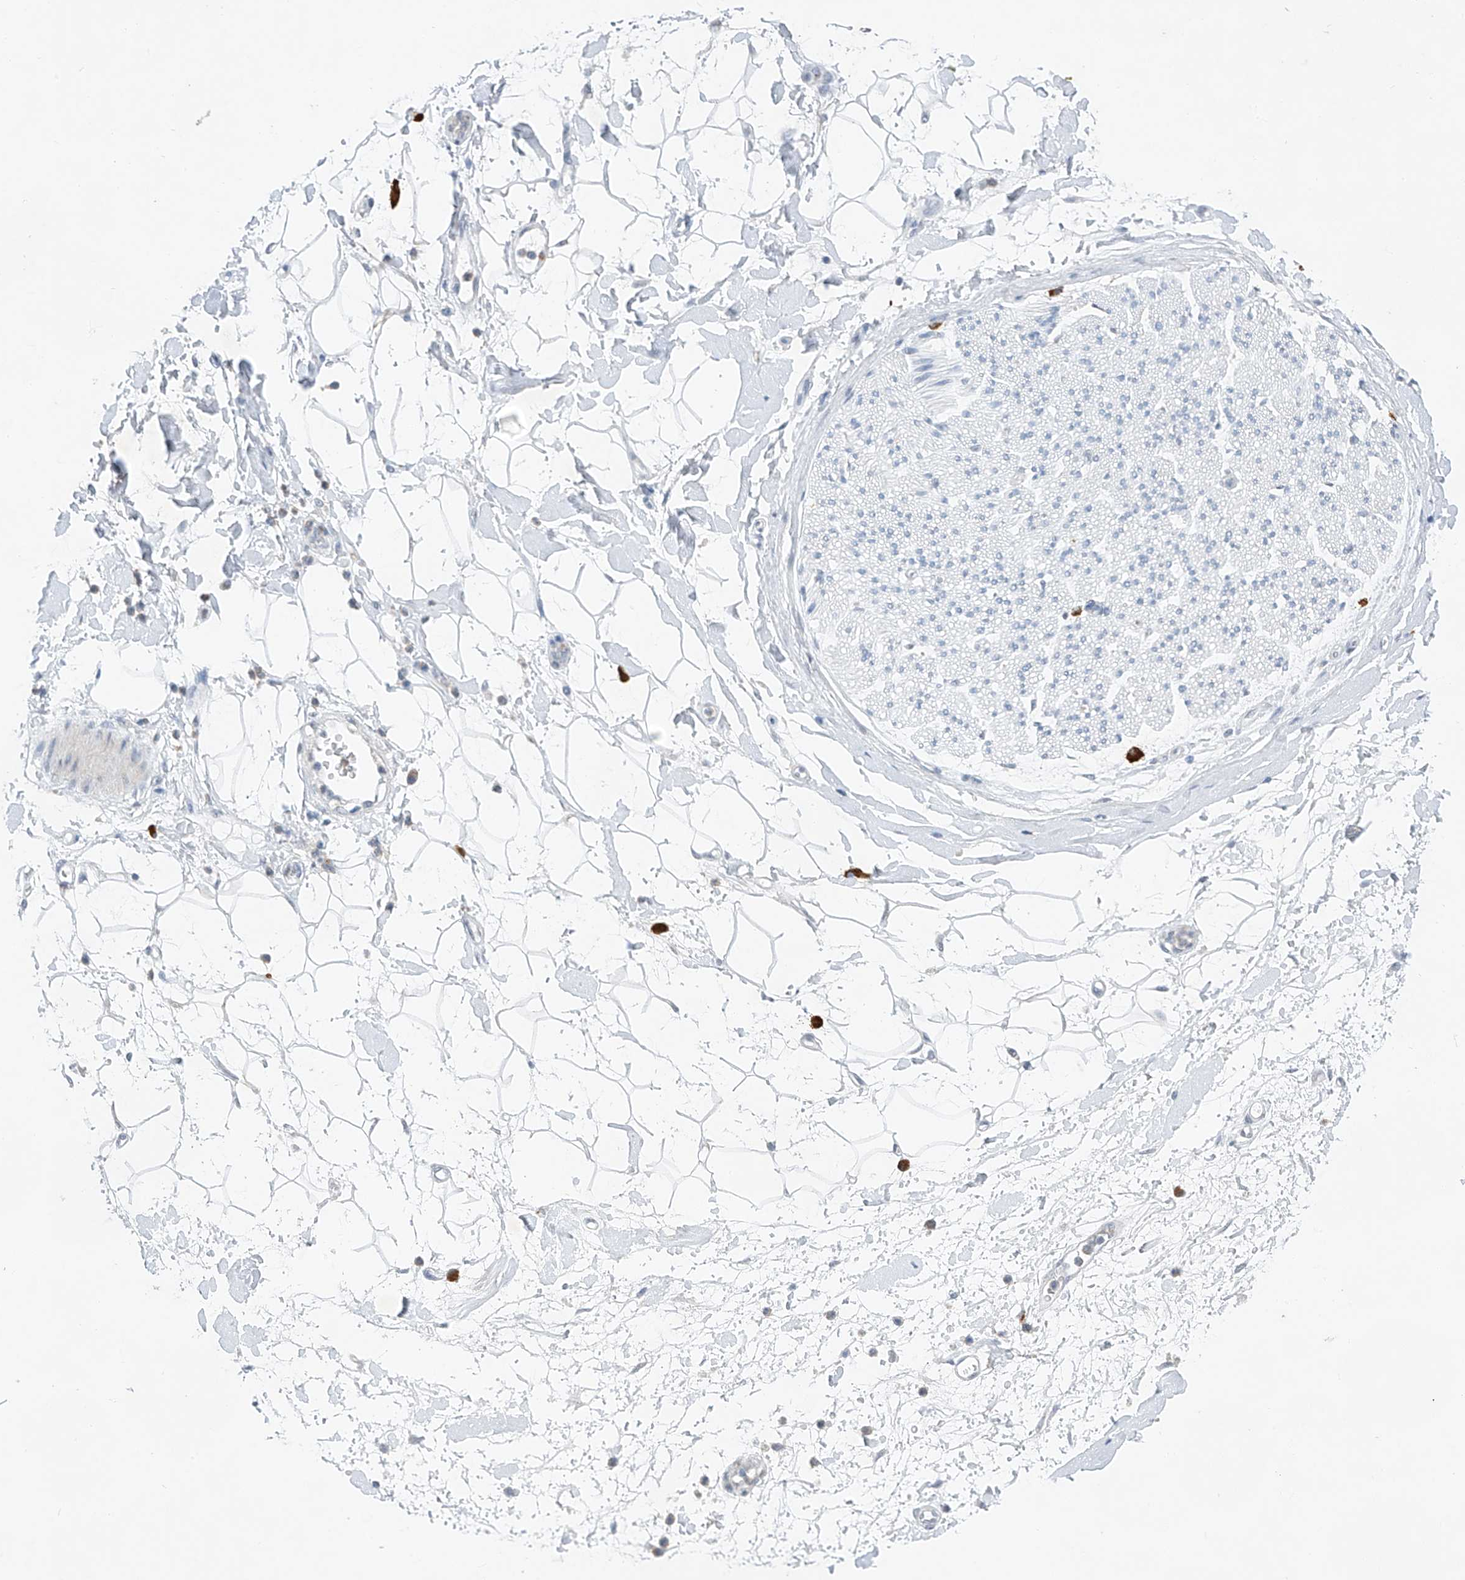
{"staining": {"intensity": "negative", "quantity": "none", "location": "none"}, "tissue": "adipose tissue", "cell_type": "Adipocytes", "image_type": "normal", "snomed": [{"axis": "morphology", "description": "Normal tissue, NOS"}, {"axis": "morphology", "description": "Adenocarcinoma, NOS"}, {"axis": "topography", "description": "Pancreas"}, {"axis": "topography", "description": "Peripheral nerve tissue"}], "caption": "Adipose tissue was stained to show a protein in brown. There is no significant staining in adipocytes.", "gene": "KLF15", "patient": {"sex": "male", "age": 59}}